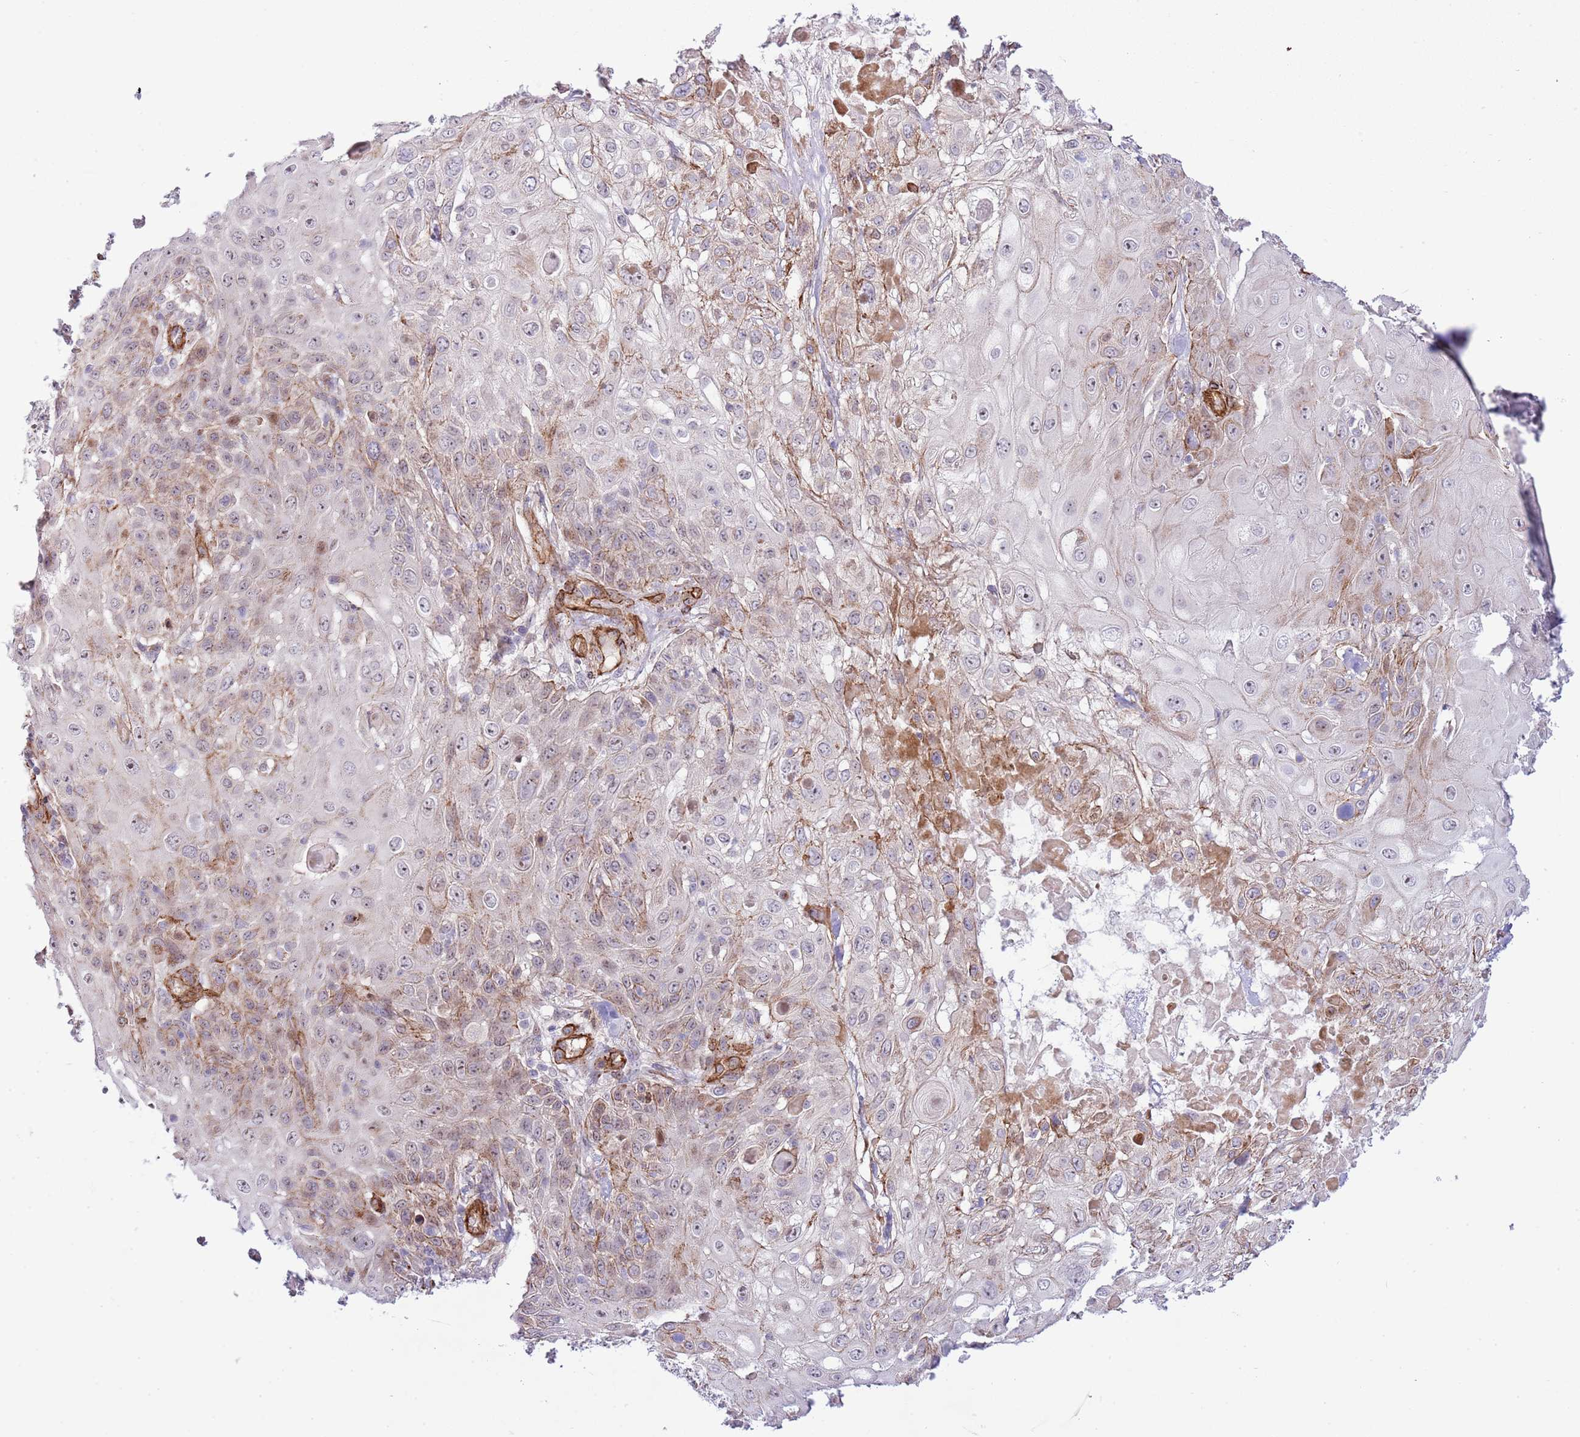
{"staining": {"intensity": "weak", "quantity": "25%-75%", "location": "cytoplasmic/membranous"}, "tissue": "skin cancer", "cell_type": "Tumor cells", "image_type": "cancer", "snomed": [{"axis": "morphology", "description": "Normal tissue, NOS"}, {"axis": "morphology", "description": "Squamous cell carcinoma, NOS"}, {"axis": "topography", "description": "Skin"}, {"axis": "topography", "description": "Cartilage tissue"}], "caption": "Weak cytoplasmic/membranous staining for a protein is present in approximately 25%-75% of tumor cells of squamous cell carcinoma (skin) using immunohistochemistry.", "gene": "NEK3", "patient": {"sex": "female", "age": 79}}